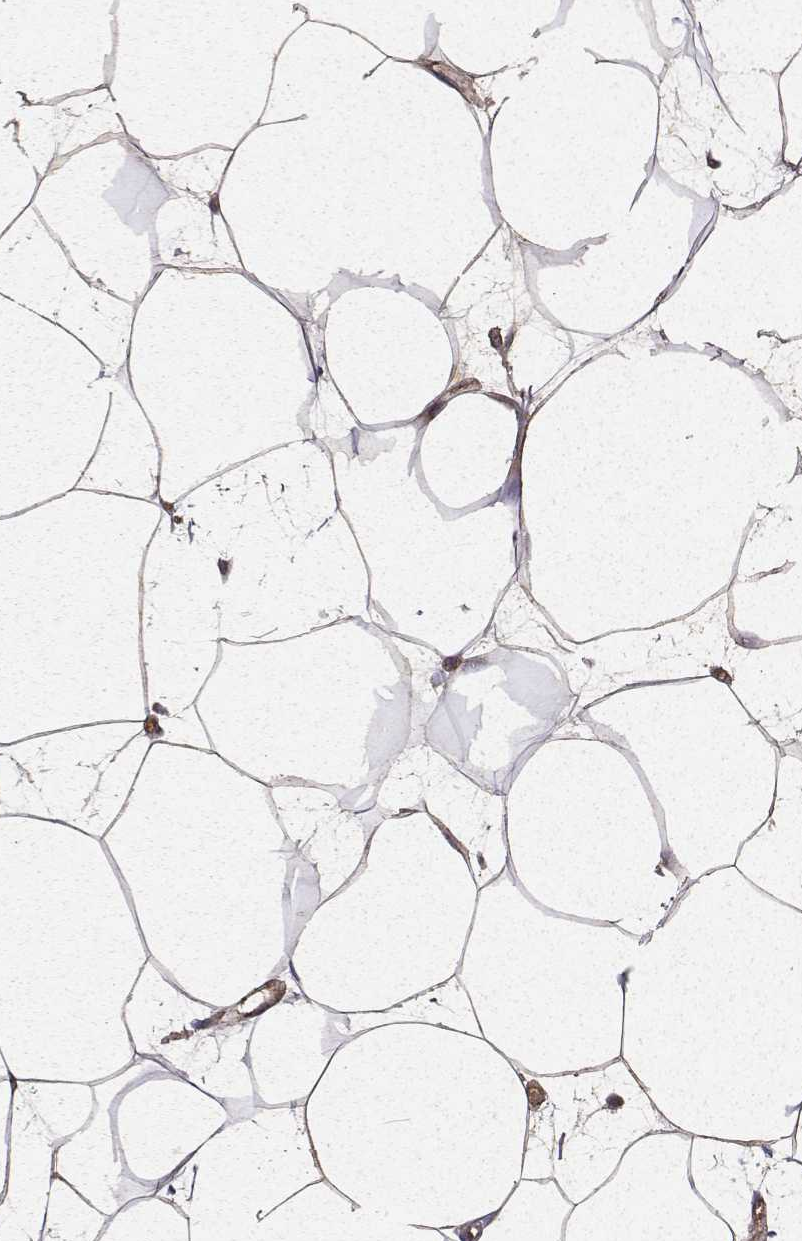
{"staining": {"intensity": "negative", "quantity": "none", "location": "none"}, "tissue": "breast", "cell_type": "Adipocytes", "image_type": "normal", "snomed": [{"axis": "morphology", "description": "Normal tissue, NOS"}, {"axis": "topography", "description": "Breast"}], "caption": "High magnification brightfield microscopy of normal breast stained with DAB (3,3'-diaminobenzidine) (brown) and counterstained with hematoxylin (blue): adipocytes show no significant positivity. Nuclei are stained in blue.", "gene": "PTPRG", "patient": {"sex": "female", "age": 45}}